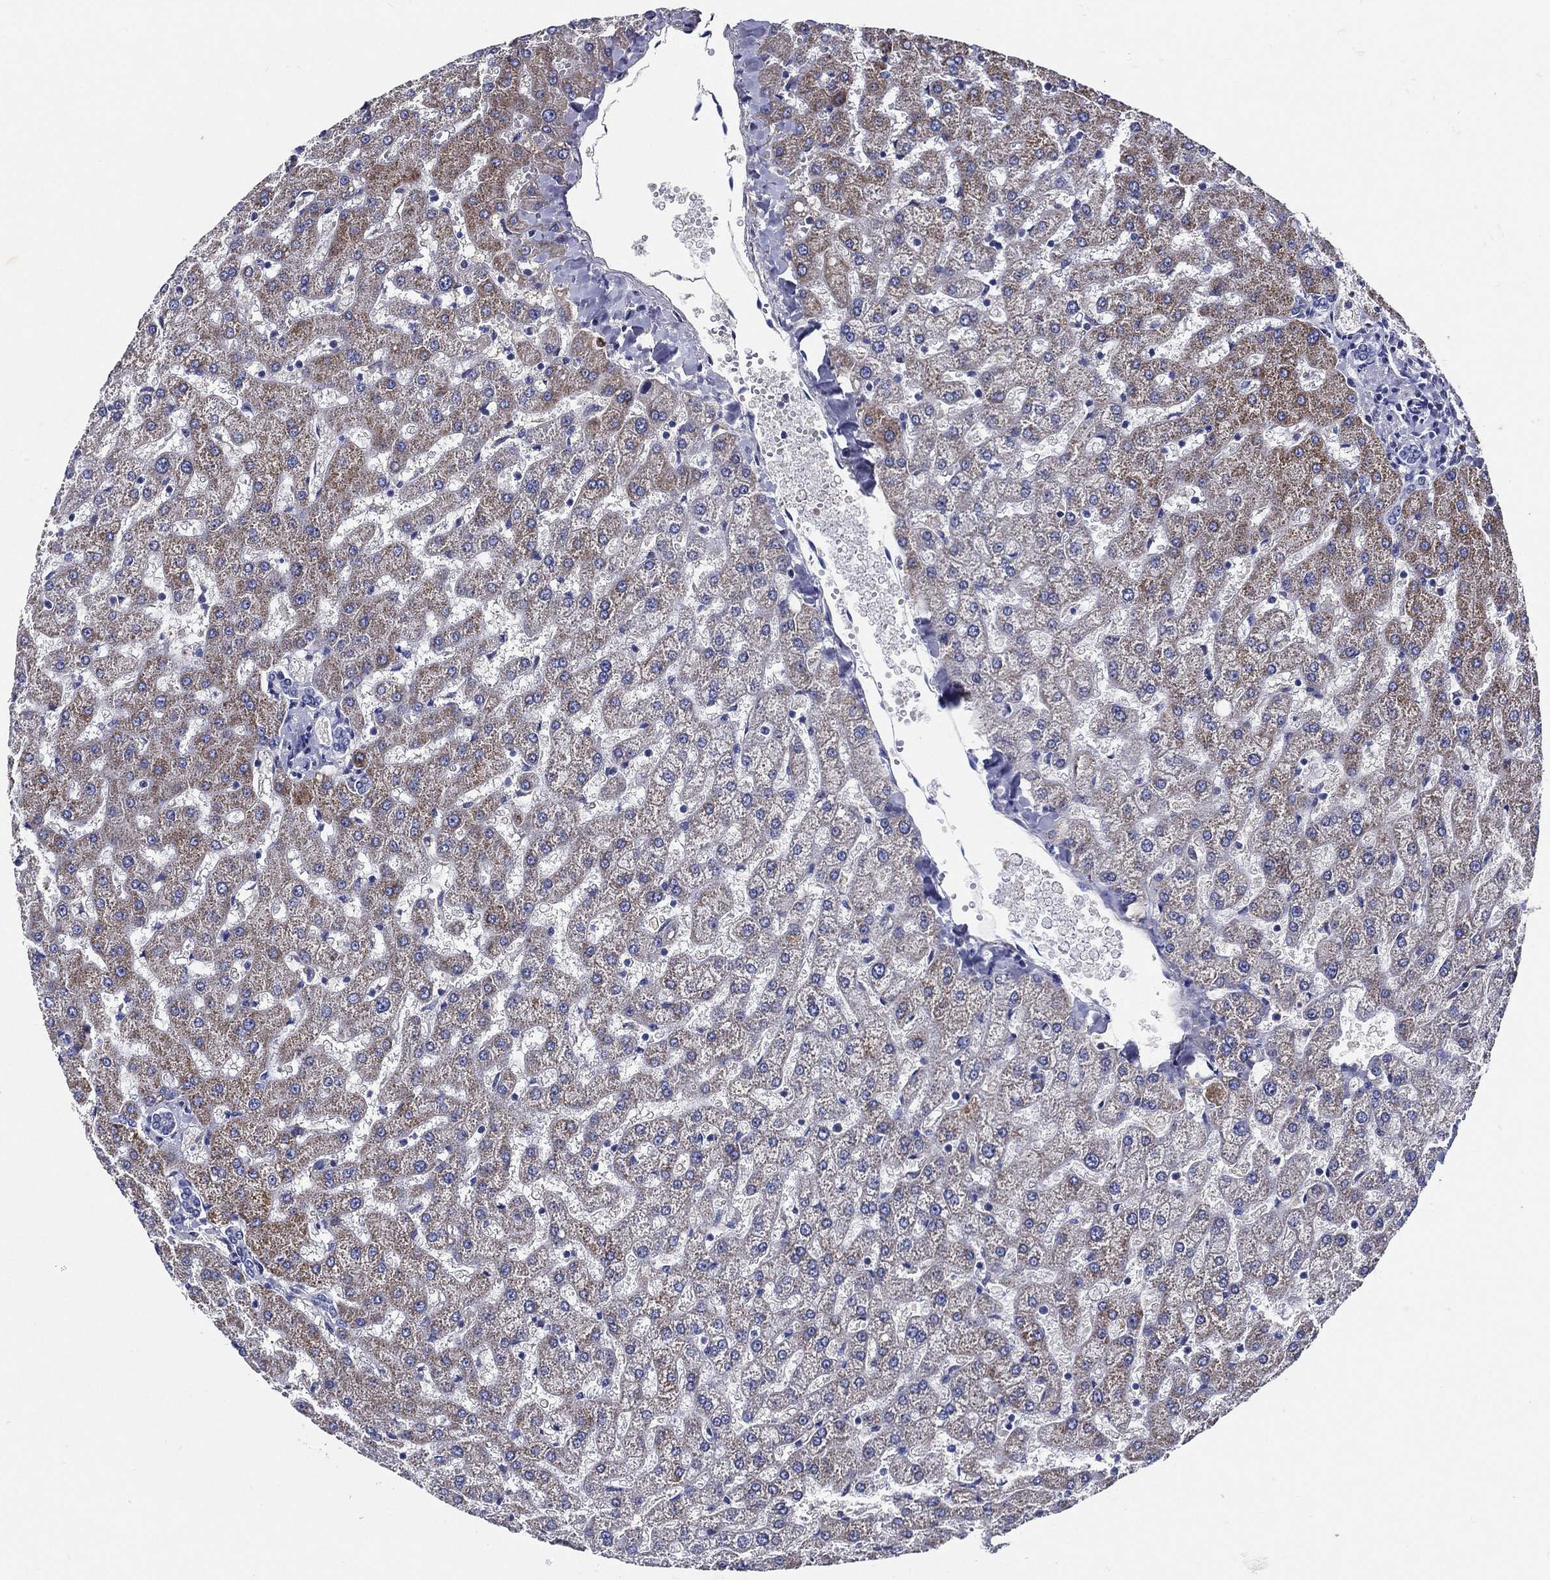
{"staining": {"intensity": "negative", "quantity": "none", "location": "none"}, "tissue": "liver", "cell_type": "Cholangiocytes", "image_type": "normal", "snomed": [{"axis": "morphology", "description": "Normal tissue, NOS"}, {"axis": "topography", "description": "Liver"}], "caption": "Immunohistochemical staining of benign liver demonstrates no significant positivity in cholangiocytes. The staining was performed using DAB to visualize the protein expression in brown, while the nuclei were stained in blue with hematoxylin (Magnification: 20x).", "gene": "TMPRSS11D", "patient": {"sex": "female", "age": 50}}